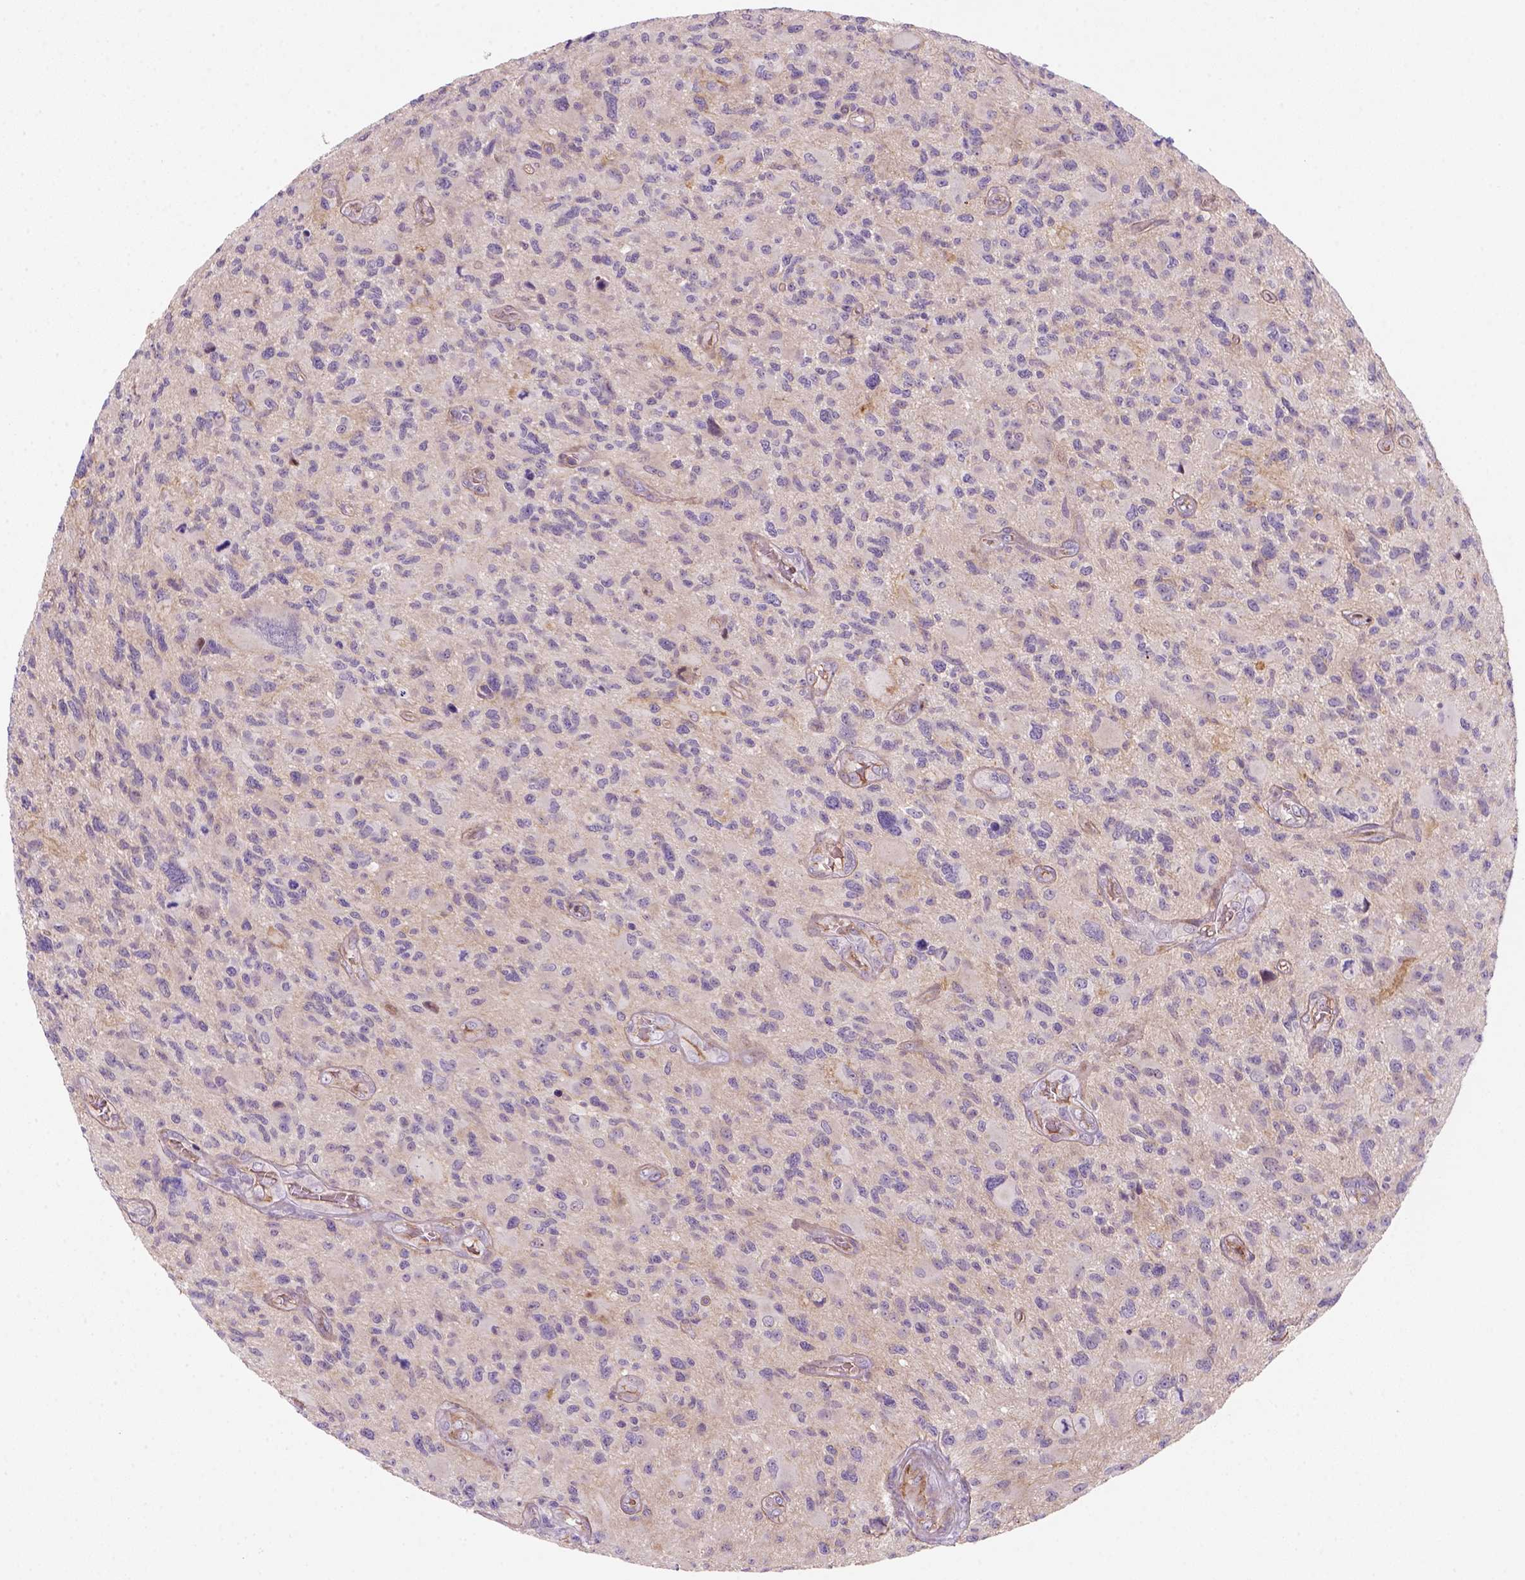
{"staining": {"intensity": "negative", "quantity": "none", "location": "none"}, "tissue": "glioma", "cell_type": "Tumor cells", "image_type": "cancer", "snomed": [{"axis": "morphology", "description": "Glioma, malignant, NOS"}, {"axis": "morphology", "description": "Glioma, malignant, High grade"}, {"axis": "topography", "description": "Brain"}], "caption": "This is an immunohistochemistry (IHC) image of human glioma. There is no expression in tumor cells.", "gene": "VSTM5", "patient": {"sex": "female", "age": 71}}